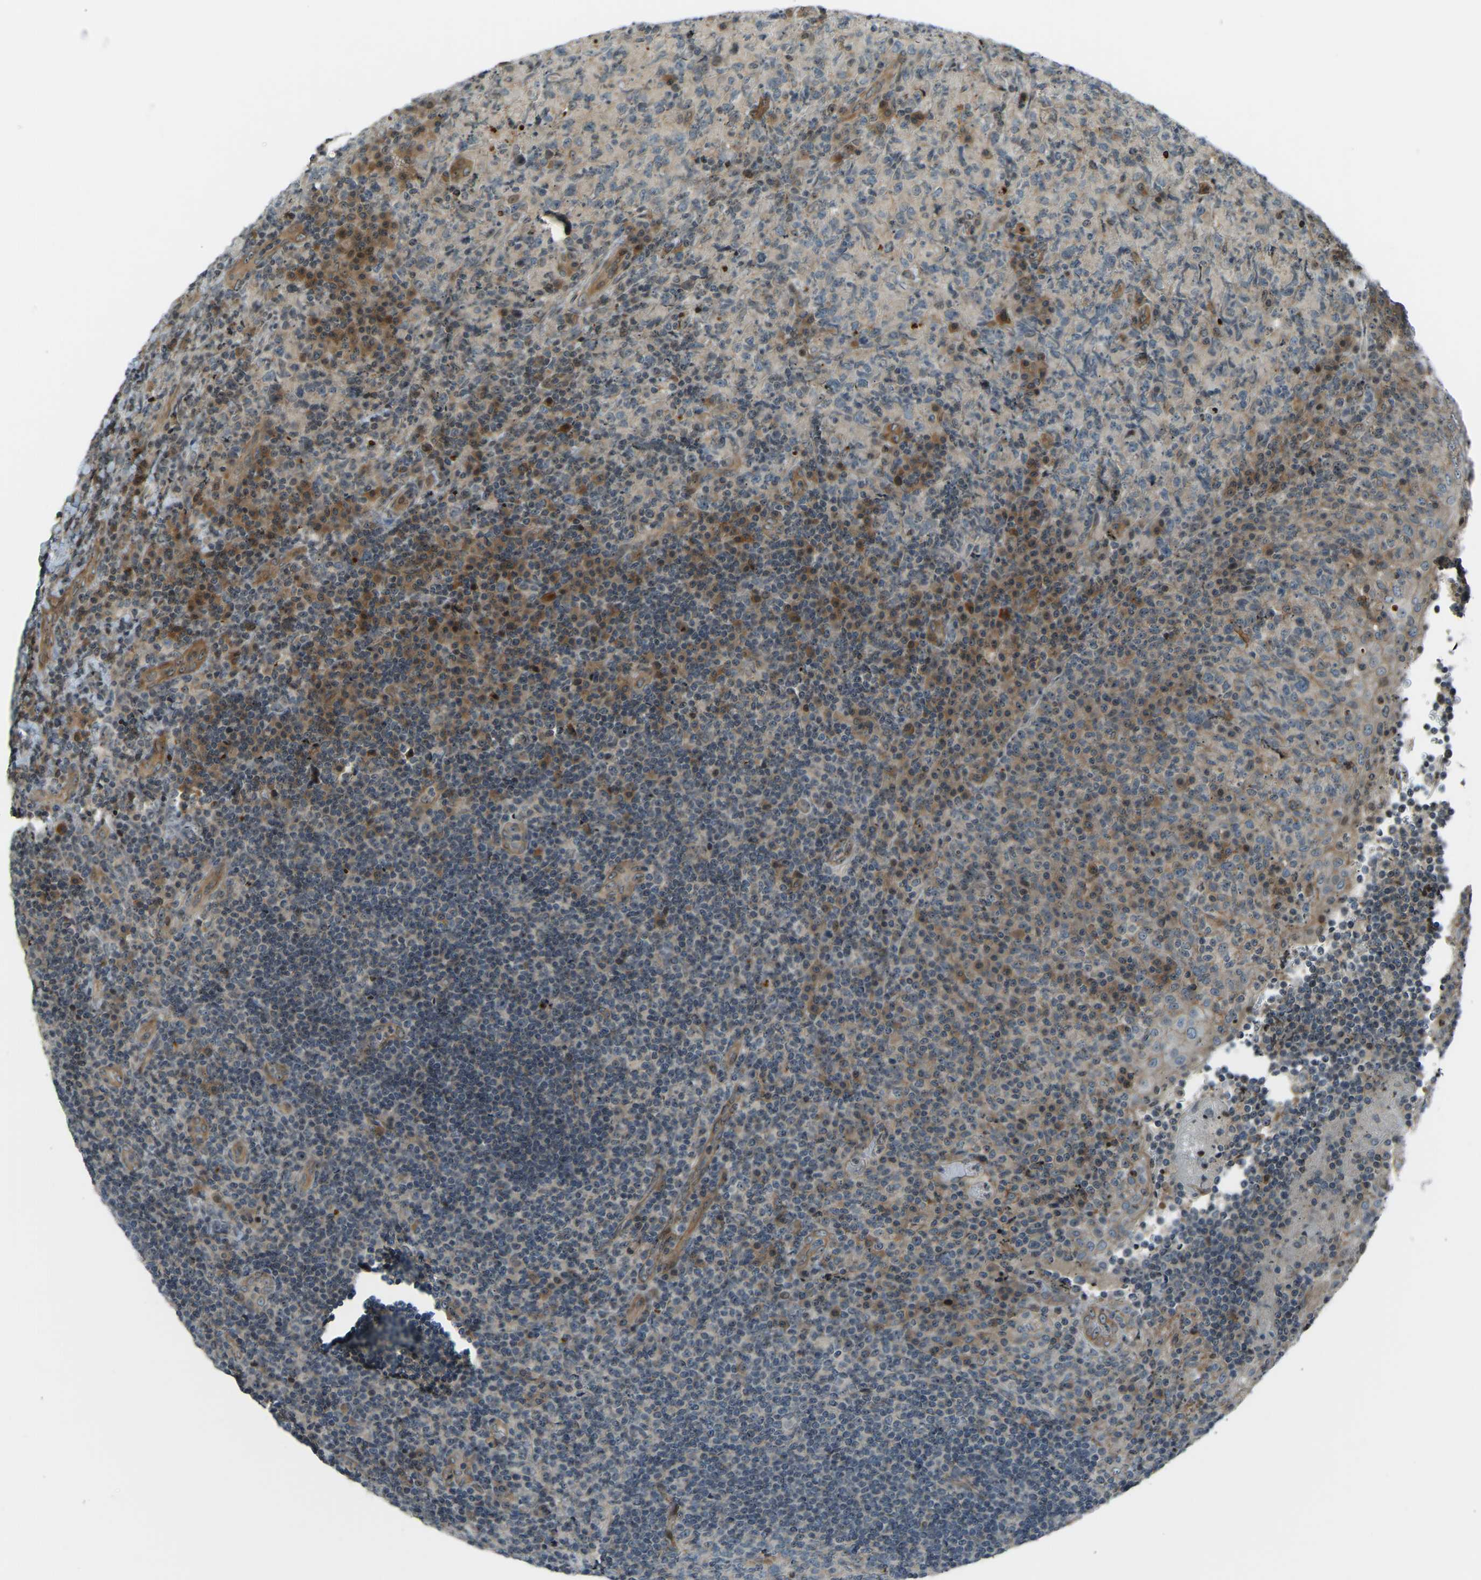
{"staining": {"intensity": "moderate", "quantity": "<25%", "location": "cytoplasmic/membranous"}, "tissue": "lymphoma", "cell_type": "Tumor cells", "image_type": "cancer", "snomed": [{"axis": "morphology", "description": "Malignant lymphoma, non-Hodgkin's type, High grade"}, {"axis": "topography", "description": "Tonsil"}], "caption": "Immunohistochemistry of lymphoma exhibits low levels of moderate cytoplasmic/membranous expression in approximately <25% of tumor cells.", "gene": "SVOPL", "patient": {"sex": "female", "age": 36}}